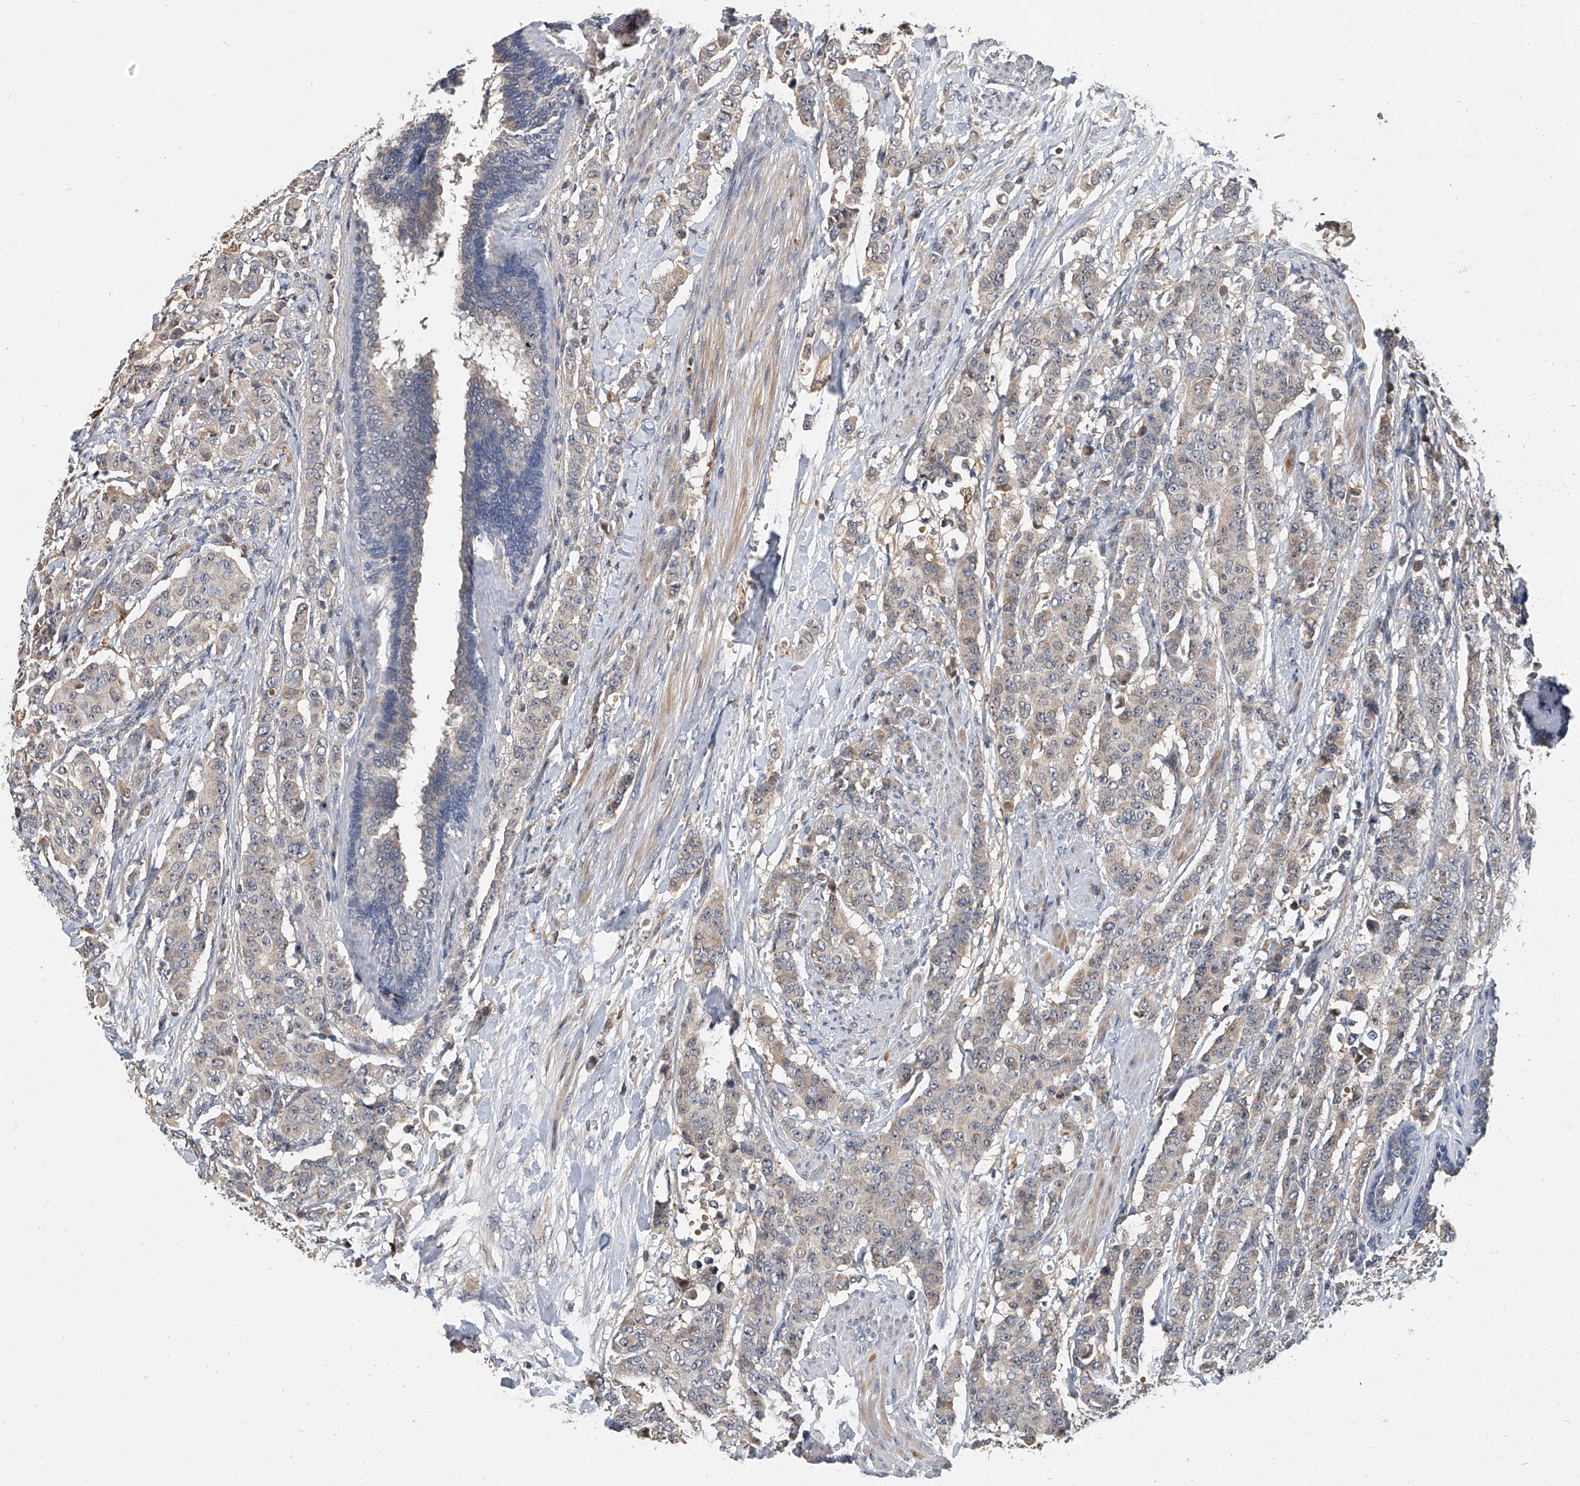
{"staining": {"intensity": "weak", "quantity": "25%-75%", "location": "cytoplasmic/membranous"}, "tissue": "breast cancer", "cell_type": "Tumor cells", "image_type": "cancer", "snomed": [{"axis": "morphology", "description": "Duct carcinoma"}, {"axis": "topography", "description": "Breast"}], "caption": "This photomicrograph demonstrates immunohistochemistry staining of breast infiltrating ductal carcinoma, with low weak cytoplasmic/membranous staining in approximately 25%-75% of tumor cells.", "gene": "JAG2", "patient": {"sex": "female", "age": 40}}